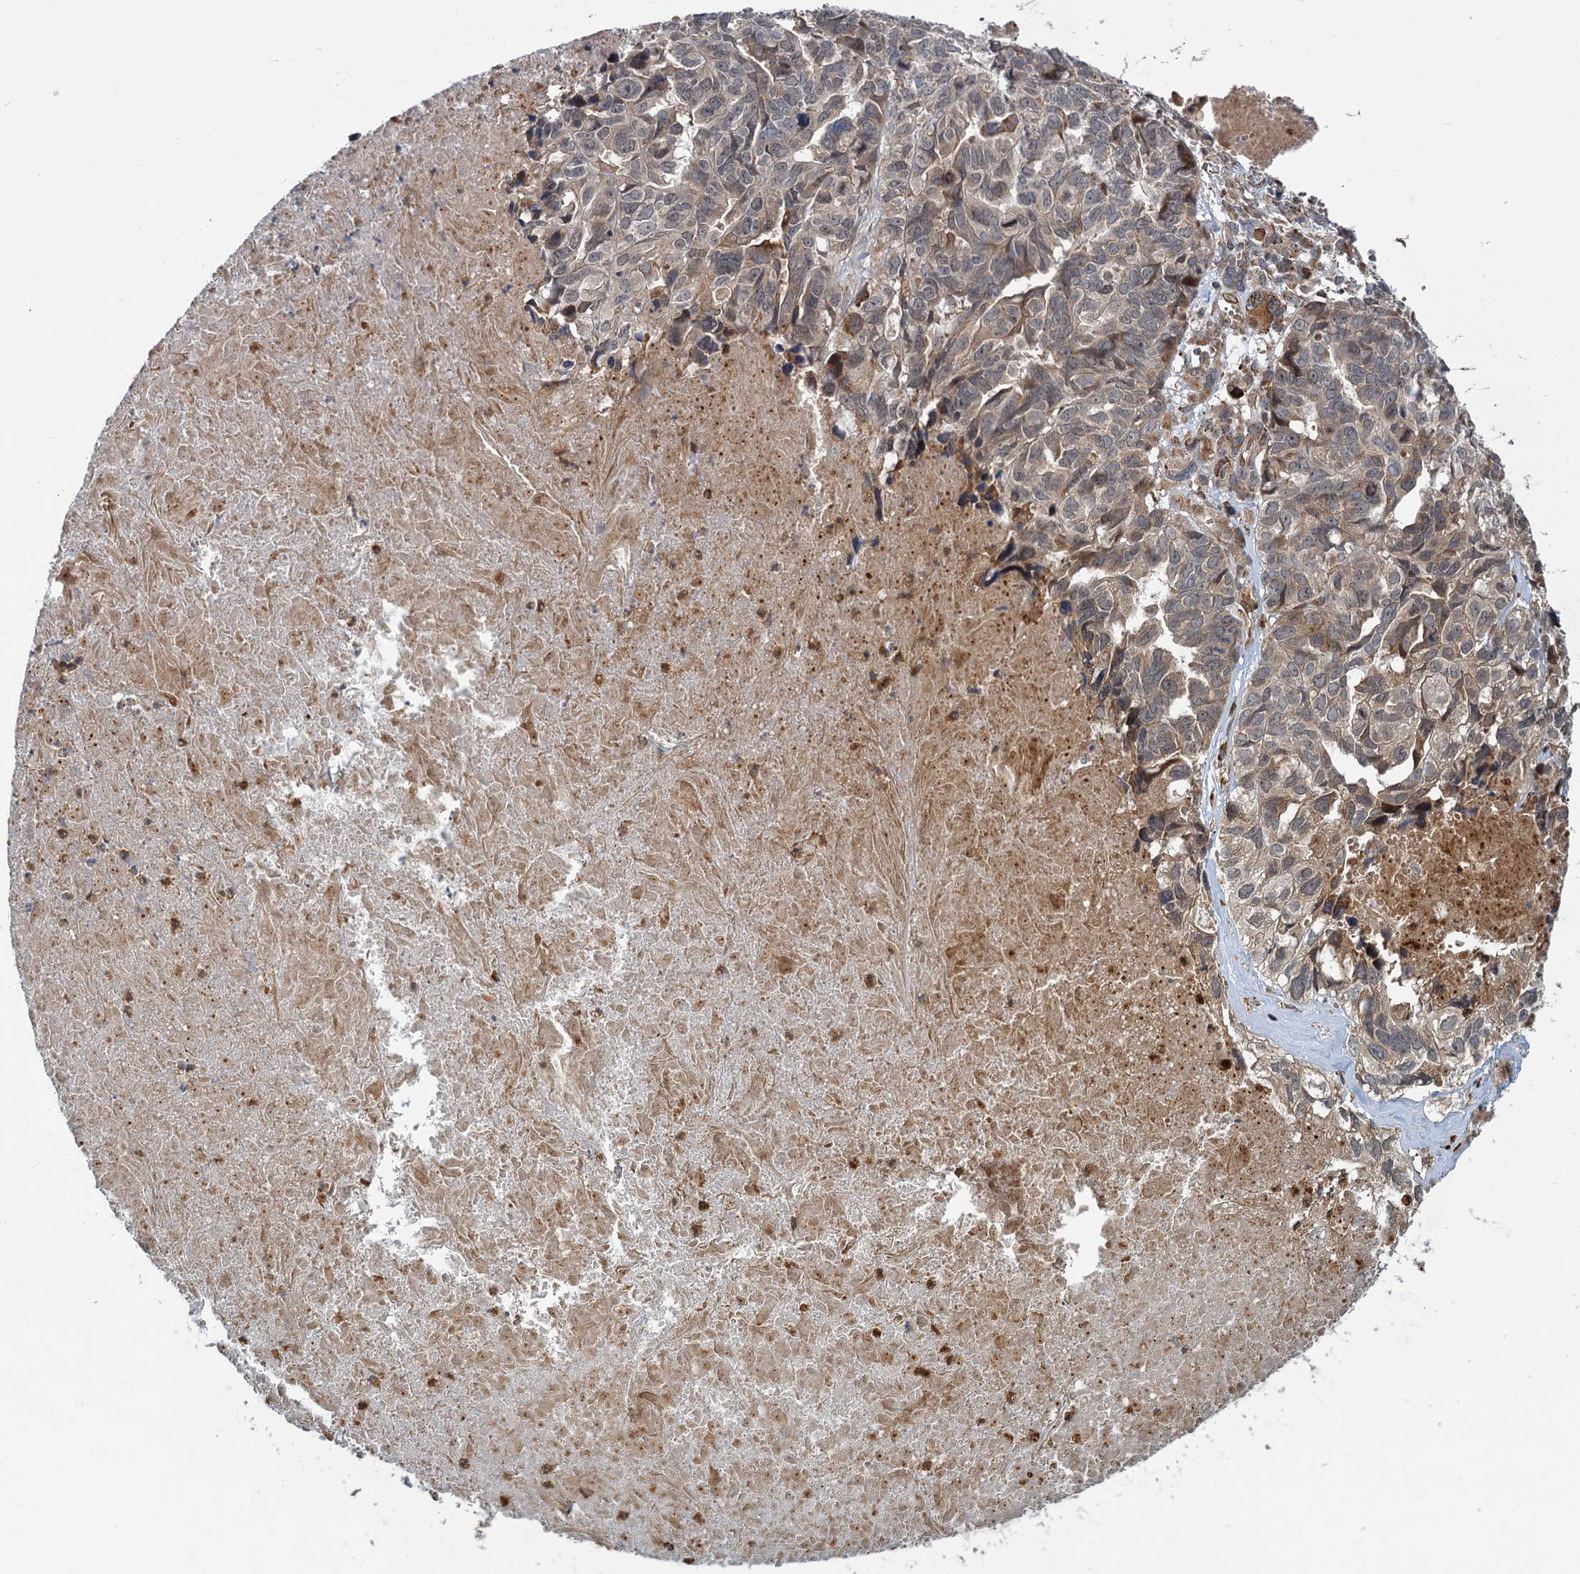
{"staining": {"intensity": "moderate", "quantity": "<25%", "location": "cytoplasmic/membranous"}, "tissue": "ovarian cancer", "cell_type": "Tumor cells", "image_type": "cancer", "snomed": [{"axis": "morphology", "description": "Cystadenocarcinoma, serous, NOS"}, {"axis": "topography", "description": "Ovary"}], "caption": "Immunohistochemistry of human ovarian cancer demonstrates low levels of moderate cytoplasmic/membranous staining in about <25% of tumor cells.", "gene": "APBA2", "patient": {"sex": "female", "age": 79}}